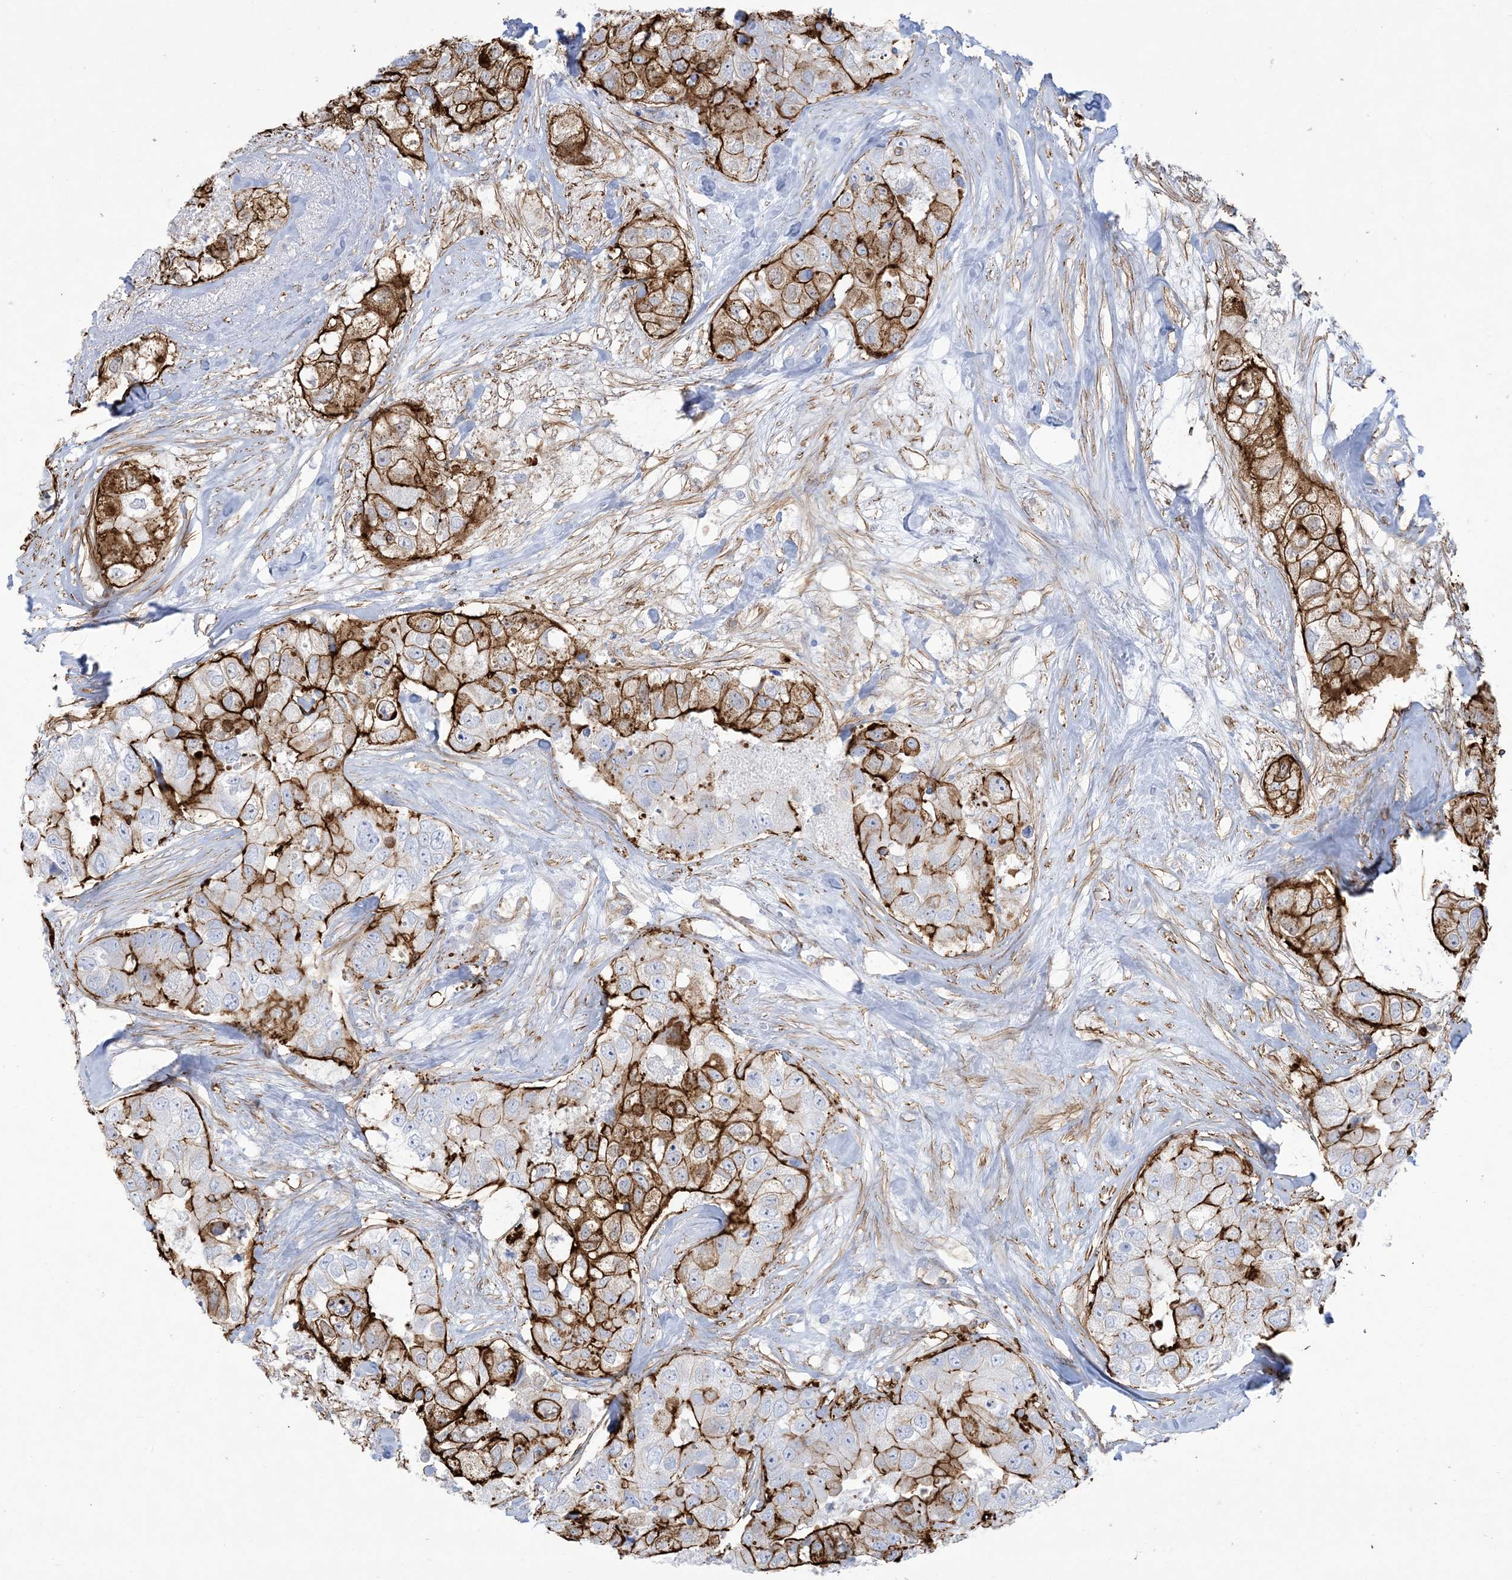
{"staining": {"intensity": "strong", "quantity": "25%-75%", "location": "cytoplasmic/membranous"}, "tissue": "breast cancer", "cell_type": "Tumor cells", "image_type": "cancer", "snomed": [{"axis": "morphology", "description": "Duct carcinoma"}, {"axis": "topography", "description": "Breast"}], "caption": "Infiltrating ductal carcinoma (breast) stained for a protein shows strong cytoplasmic/membranous positivity in tumor cells. (IHC, brightfield microscopy, high magnification).", "gene": "B3GNT7", "patient": {"sex": "female", "age": 62}}